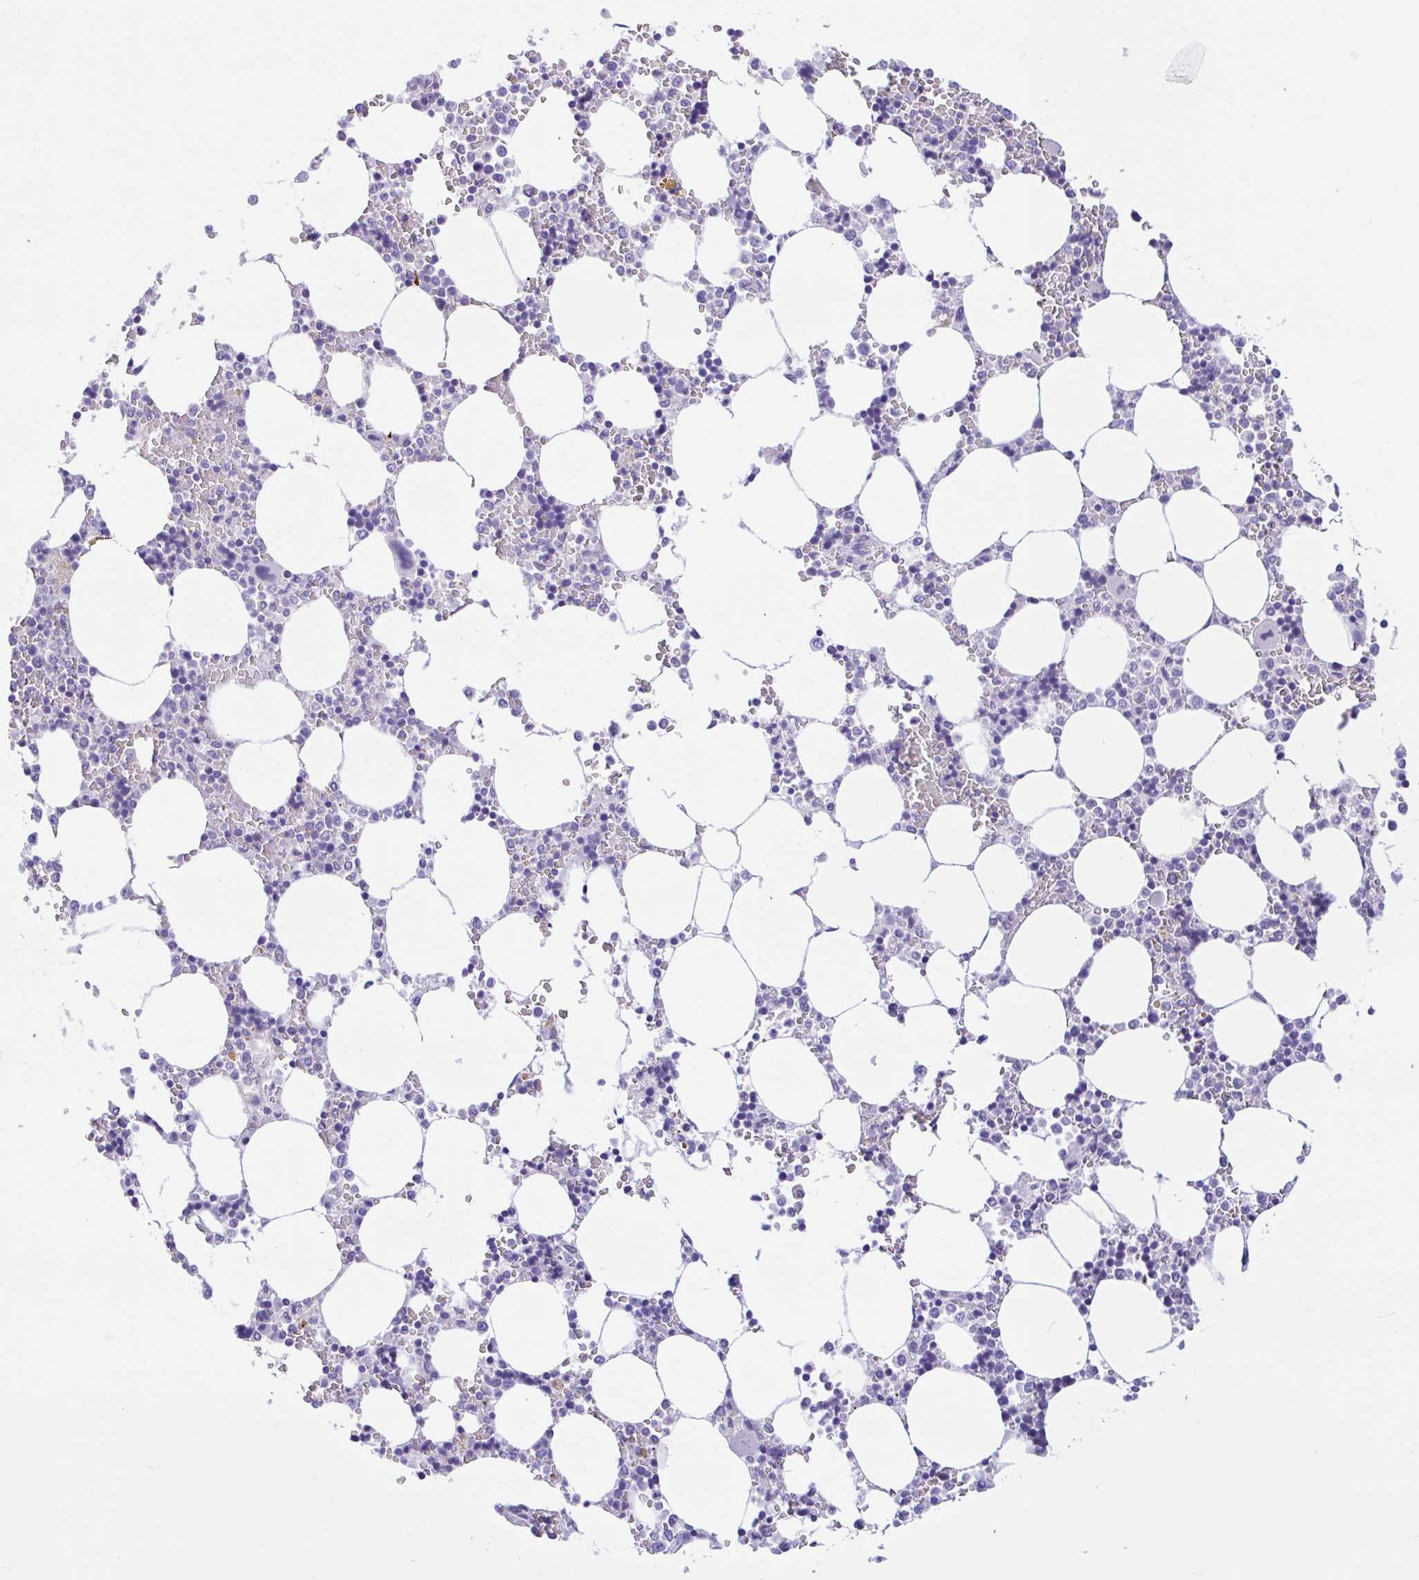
{"staining": {"intensity": "negative", "quantity": "none", "location": "none"}, "tissue": "bone marrow", "cell_type": "Hematopoietic cells", "image_type": "normal", "snomed": [{"axis": "morphology", "description": "Normal tissue, NOS"}, {"axis": "topography", "description": "Bone marrow"}], "caption": "This micrograph is of benign bone marrow stained with immunohistochemistry (IHC) to label a protein in brown with the nuclei are counter-stained blue. There is no expression in hematopoietic cells.", "gene": "ZNF319", "patient": {"sex": "male", "age": 64}}